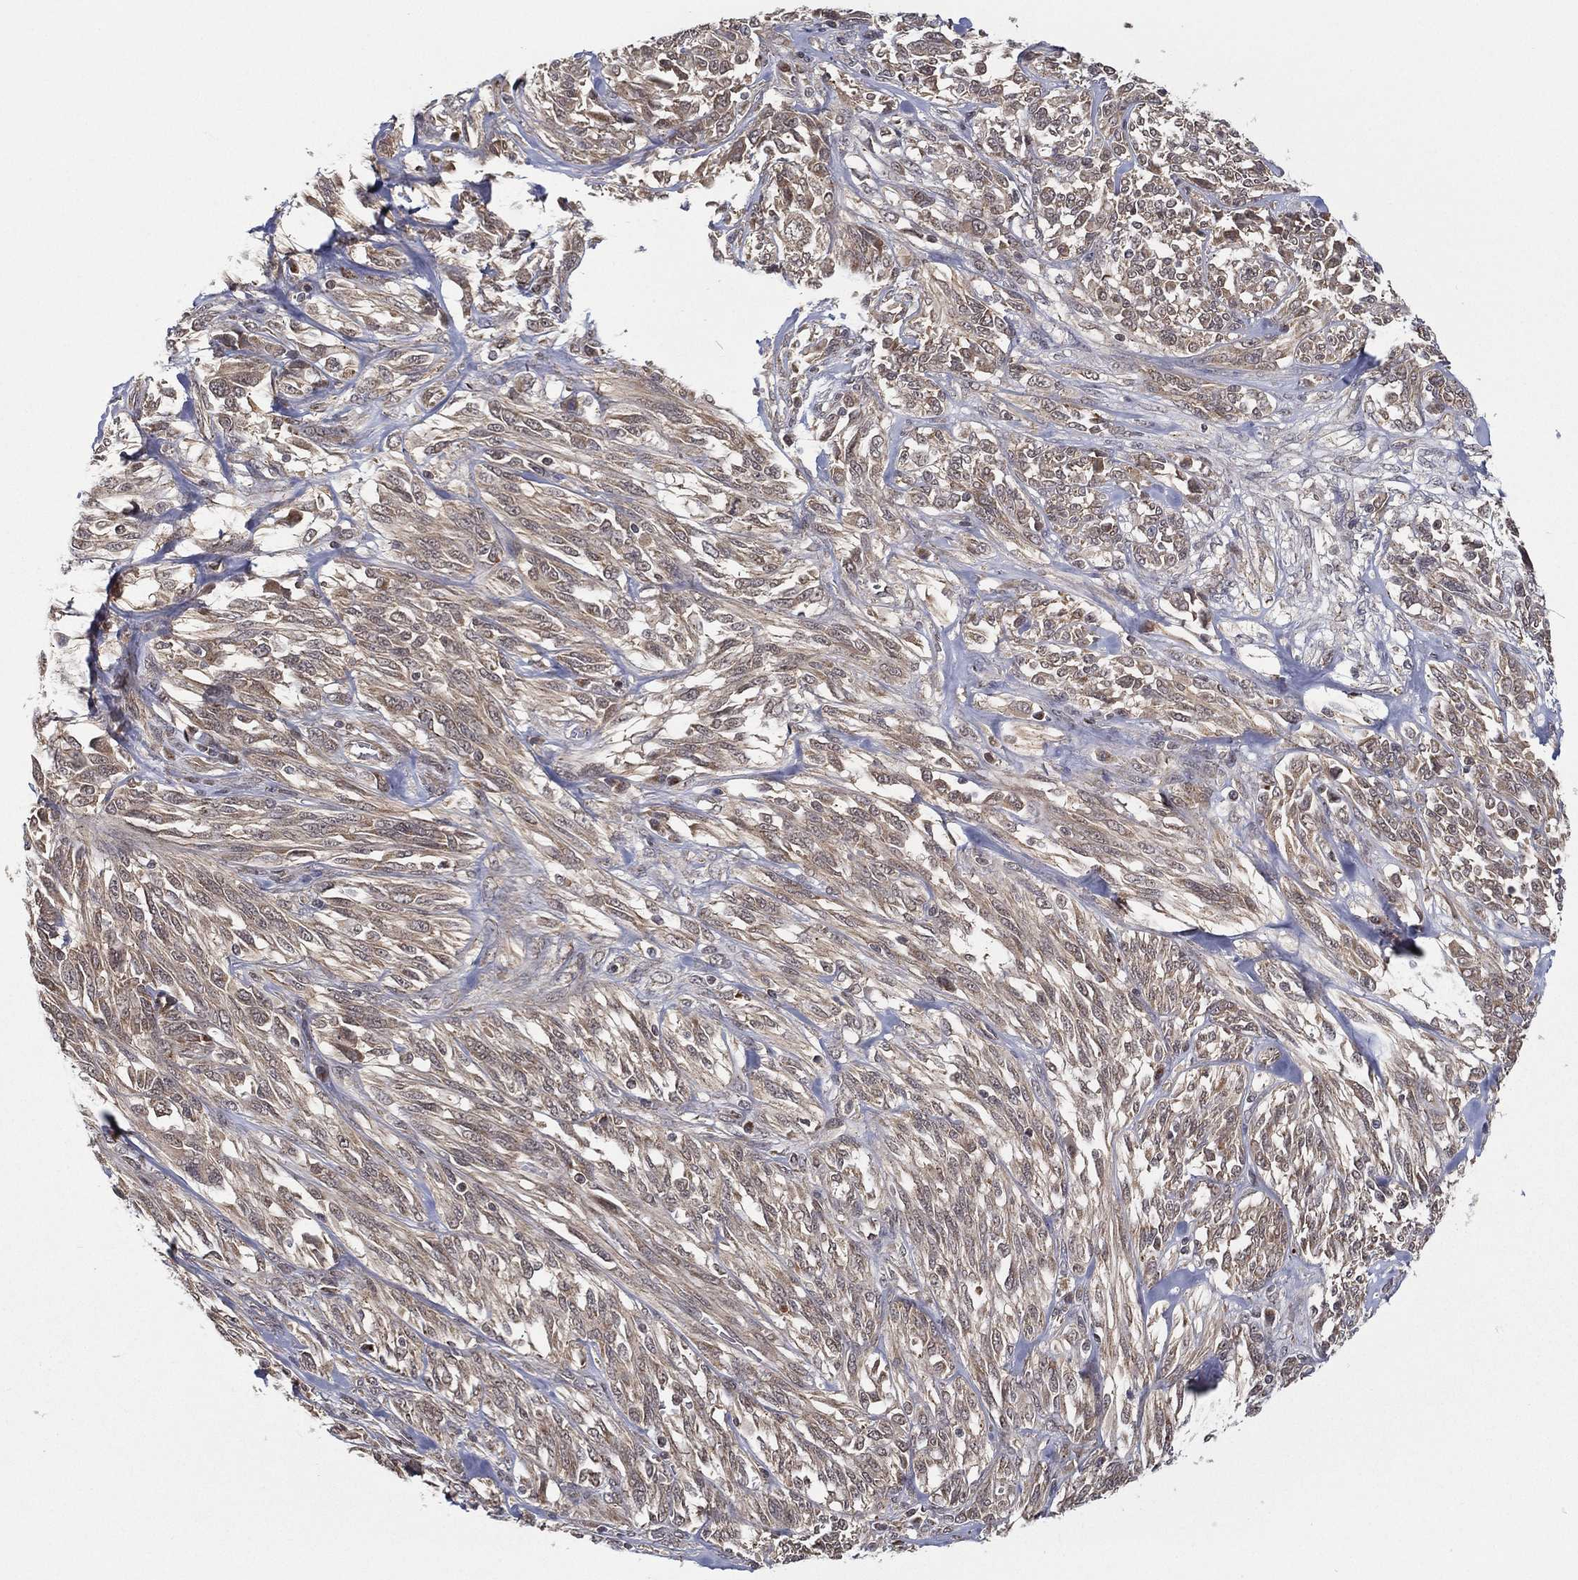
{"staining": {"intensity": "negative", "quantity": "none", "location": "none"}, "tissue": "melanoma", "cell_type": "Tumor cells", "image_type": "cancer", "snomed": [{"axis": "morphology", "description": "Malignant melanoma, NOS"}, {"axis": "topography", "description": "Skin"}], "caption": "High magnification brightfield microscopy of melanoma stained with DAB (brown) and counterstained with hematoxylin (blue): tumor cells show no significant positivity.", "gene": "UACA", "patient": {"sex": "female", "age": 91}}